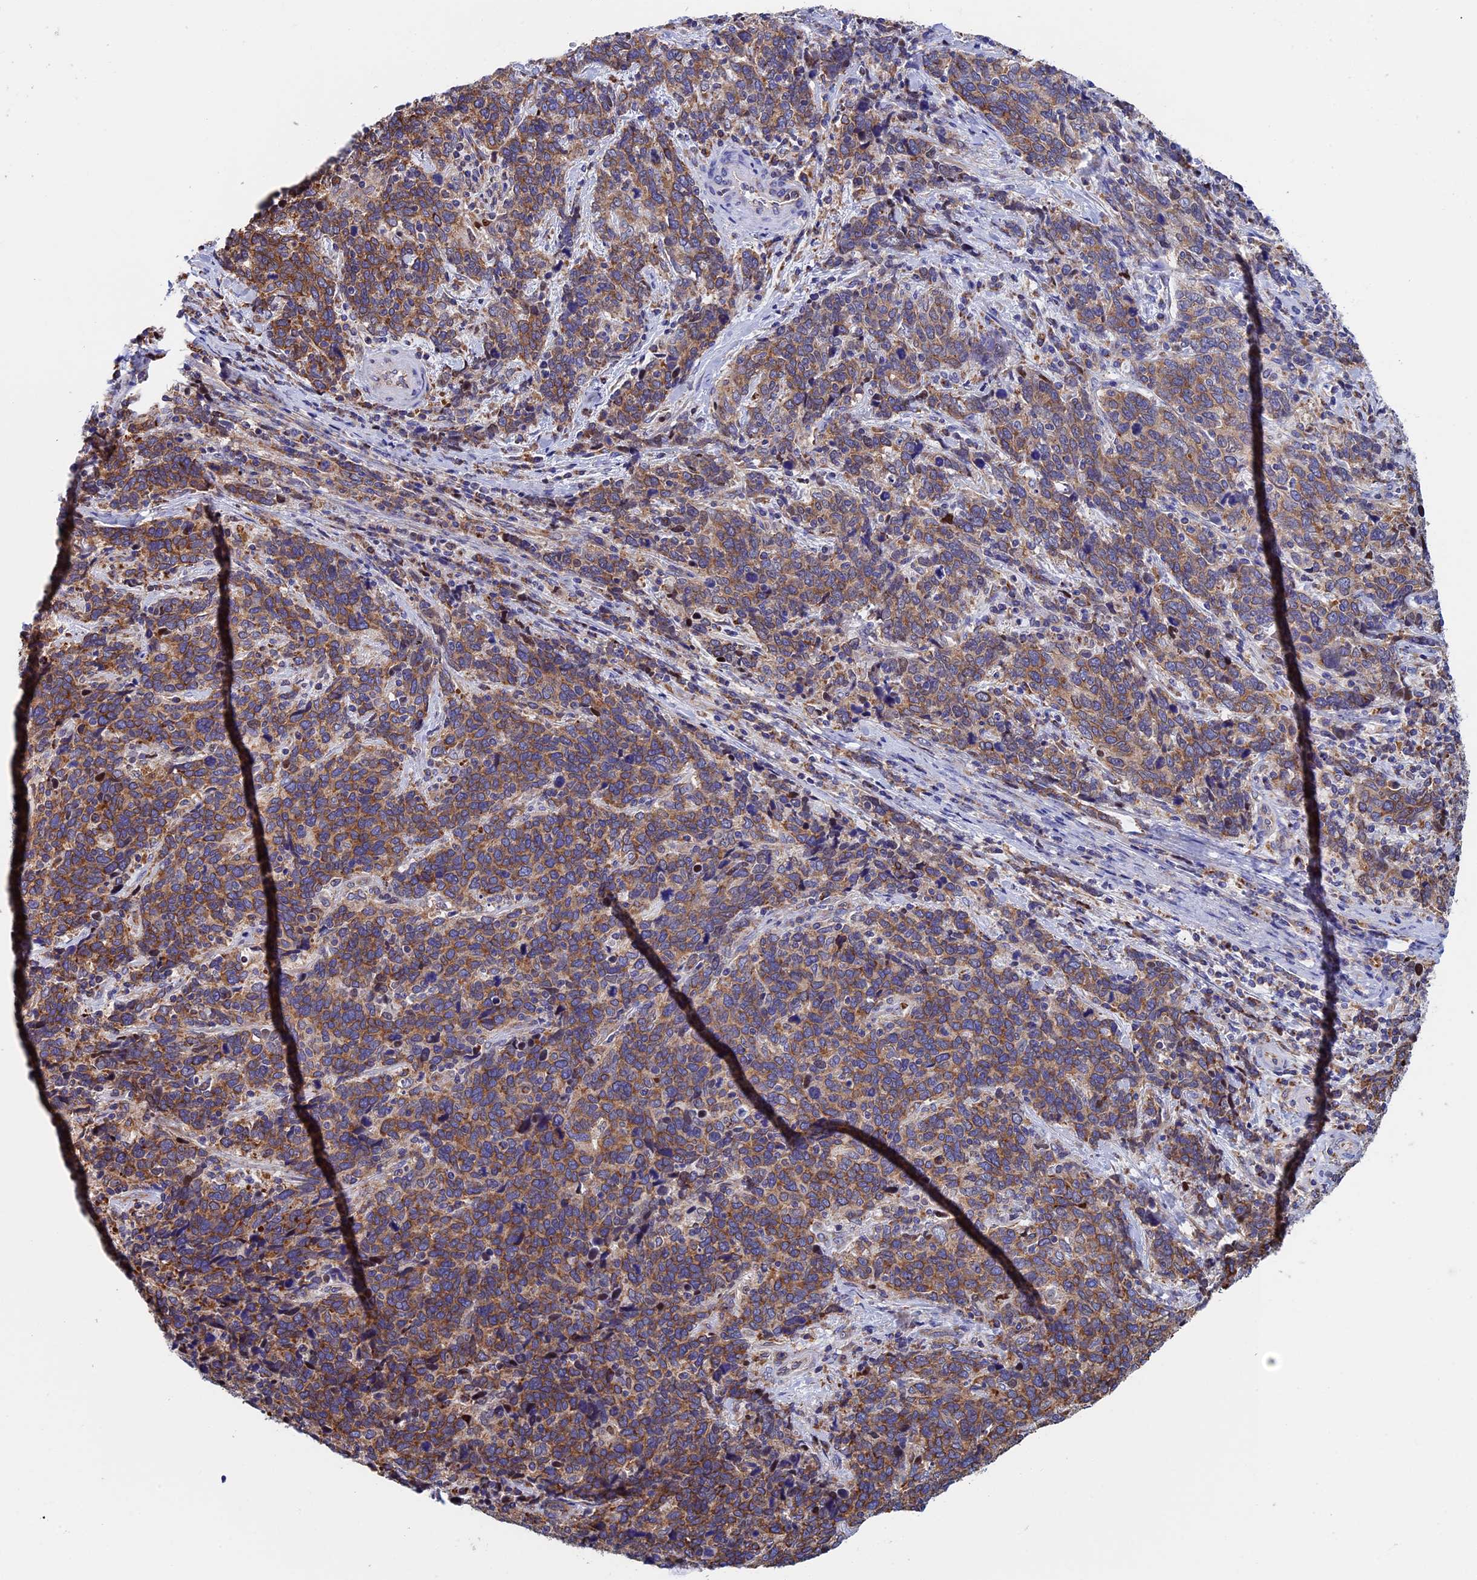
{"staining": {"intensity": "moderate", "quantity": ">75%", "location": "cytoplasmic/membranous"}, "tissue": "cervical cancer", "cell_type": "Tumor cells", "image_type": "cancer", "snomed": [{"axis": "morphology", "description": "Squamous cell carcinoma, NOS"}, {"axis": "topography", "description": "Cervix"}], "caption": "Protein expression analysis of cervical cancer (squamous cell carcinoma) reveals moderate cytoplasmic/membranous expression in about >75% of tumor cells.", "gene": "SLC9A5", "patient": {"sex": "female", "age": 41}}